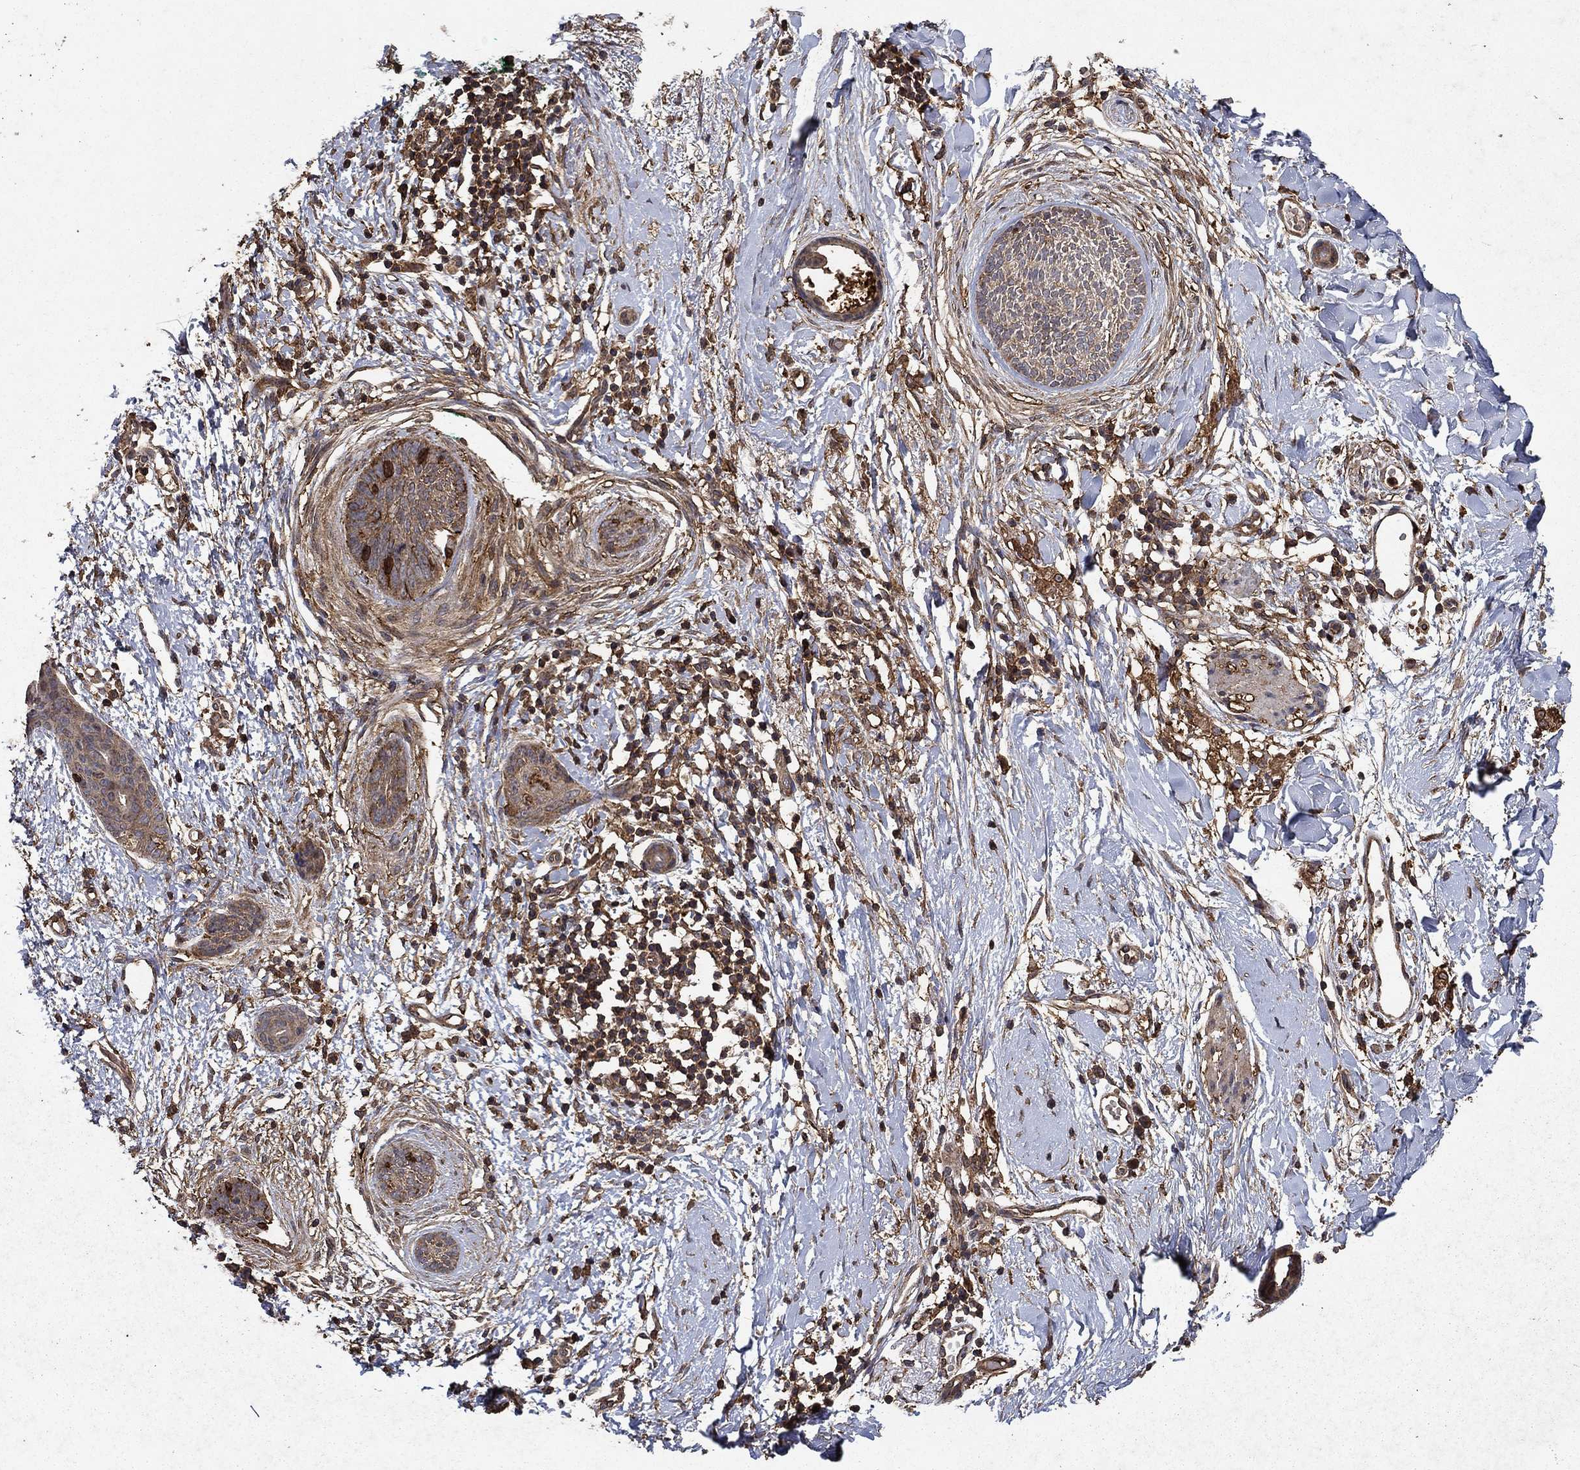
{"staining": {"intensity": "moderate", "quantity": "<25%", "location": "cytoplasmic/membranous"}, "tissue": "skin cancer", "cell_type": "Tumor cells", "image_type": "cancer", "snomed": [{"axis": "morphology", "description": "Basal cell carcinoma"}, {"axis": "topography", "description": "Skin"}], "caption": "Basal cell carcinoma (skin) was stained to show a protein in brown. There is low levels of moderate cytoplasmic/membranous staining in approximately <25% of tumor cells. The staining was performed using DAB to visualize the protein expression in brown, while the nuclei were stained in blue with hematoxylin (Magnification: 20x).", "gene": "IFRD1", "patient": {"sex": "female", "age": 65}}